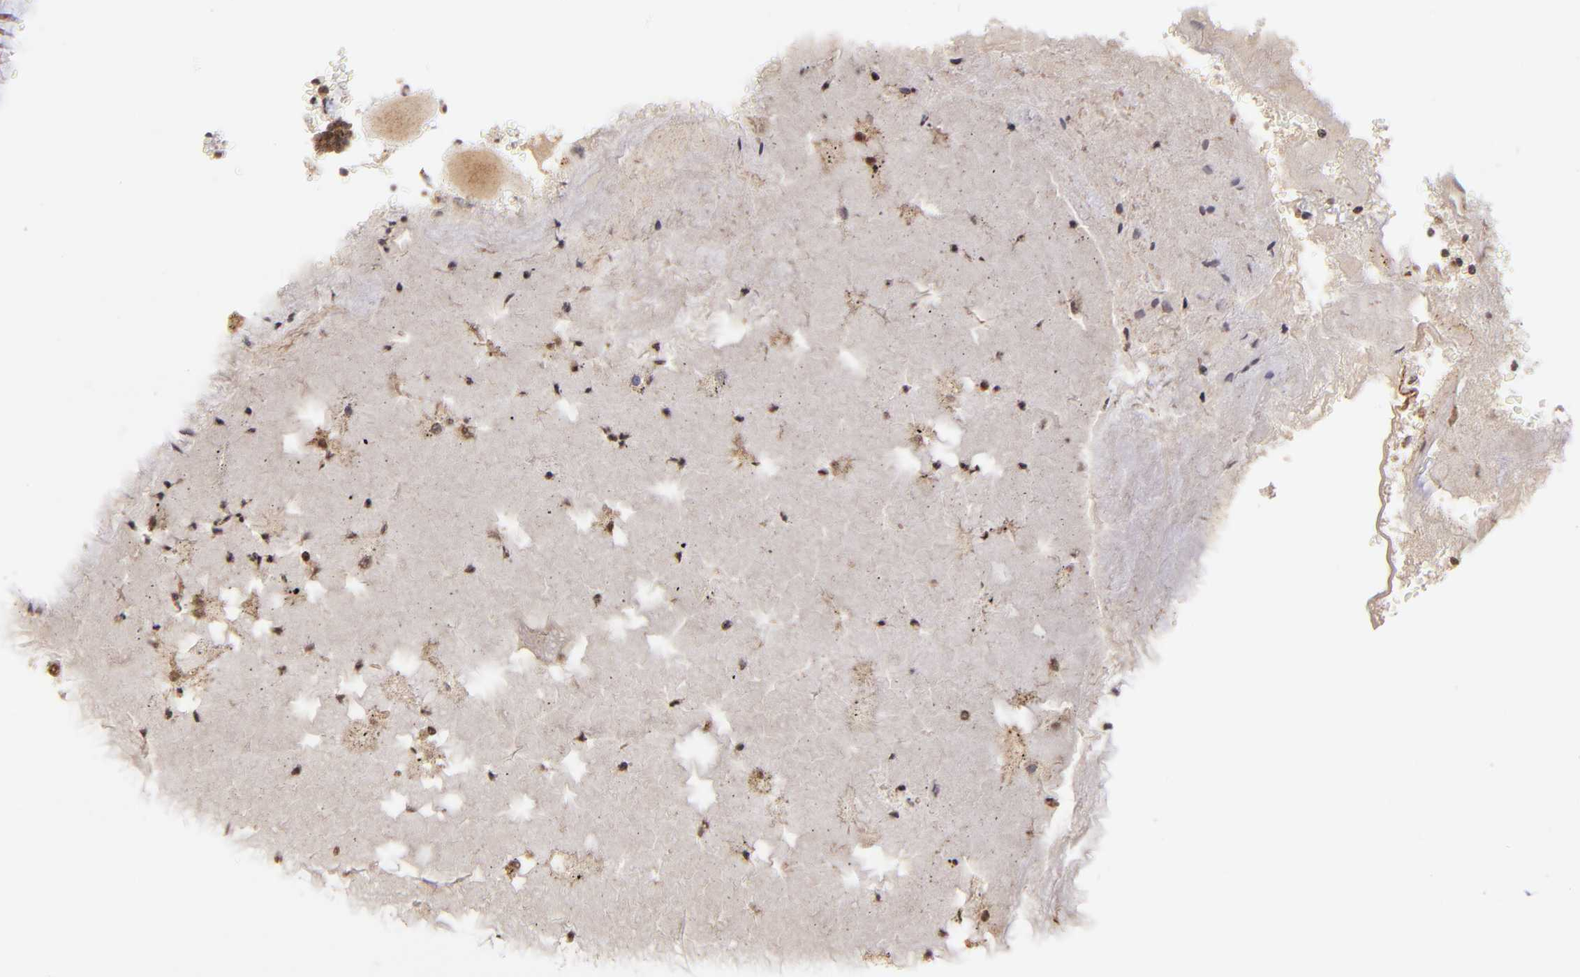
{"staining": {"intensity": "strong", "quantity": ">75%", "location": "cytoplasmic/membranous"}, "tissue": "bronchus", "cell_type": "Respiratory epithelial cells", "image_type": "normal", "snomed": [{"axis": "morphology", "description": "Normal tissue, NOS"}, {"axis": "topography", "description": "Bronchus"}, {"axis": "topography", "description": "Lung"}], "caption": "This photomicrograph exhibits immunohistochemistry (IHC) staining of normal bronchus, with high strong cytoplasmic/membranous positivity in about >75% of respiratory epithelial cells.", "gene": "MED15", "patient": {"sex": "female", "age": 56}}